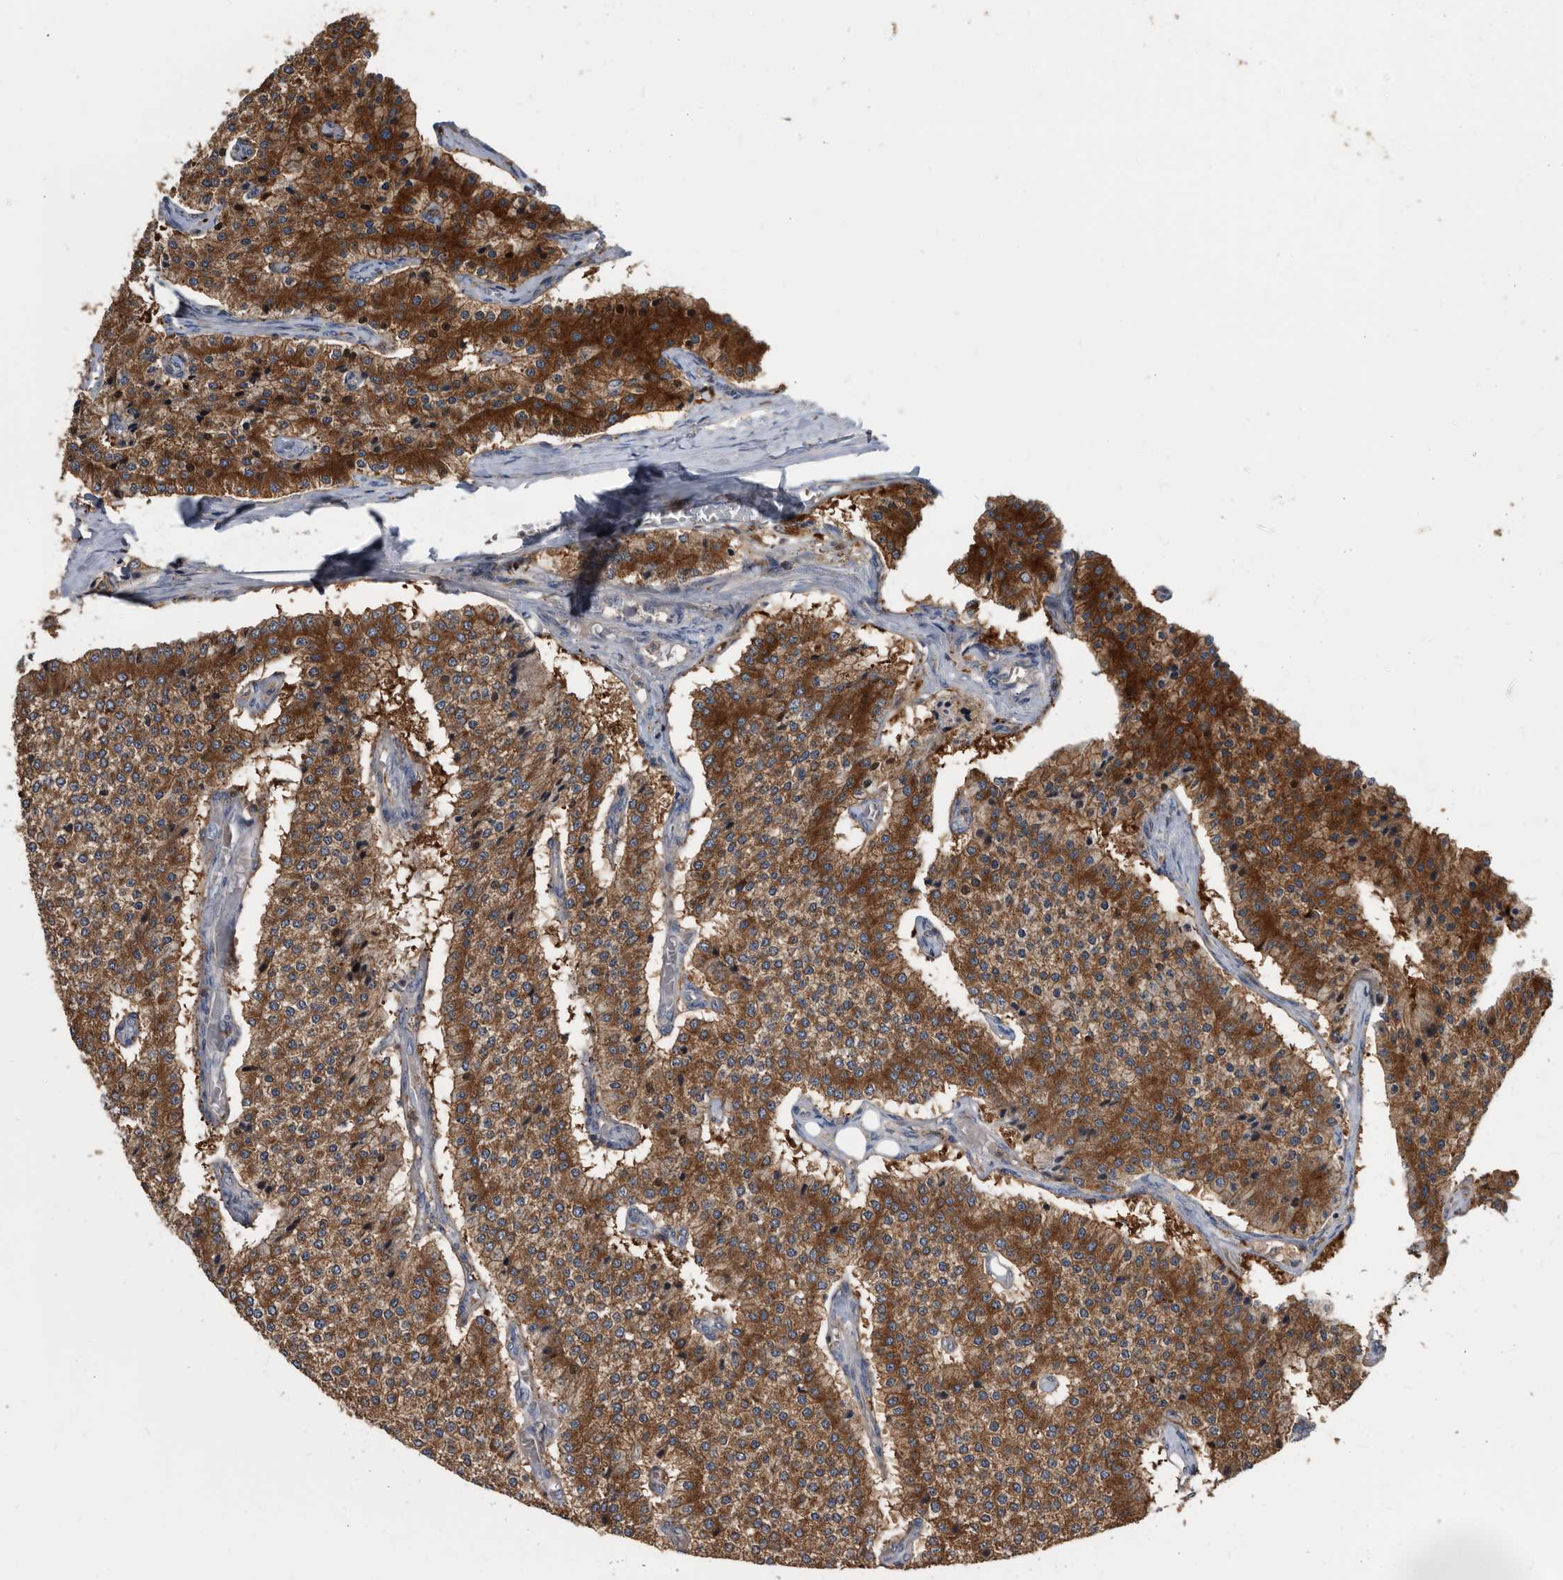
{"staining": {"intensity": "strong", "quantity": "25%-75%", "location": "cytoplasmic/membranous"}, "tissue": "carcinoid", "cell_type": "Tumor cells", "image_type": "cancer", "snomed": [{"axis": "morphology", "description": "Carcinoid, malignant, NOS"}, {"axis": "topography", "description": "Colon"}], "caption": "Protein analysis of carcinoid tissue displays strong cytoplasmic/membranous positivity in approximately 25%-75% of tumor cells.", "gene": "APEH", "patient": {"sex": "female", "age": 52}}